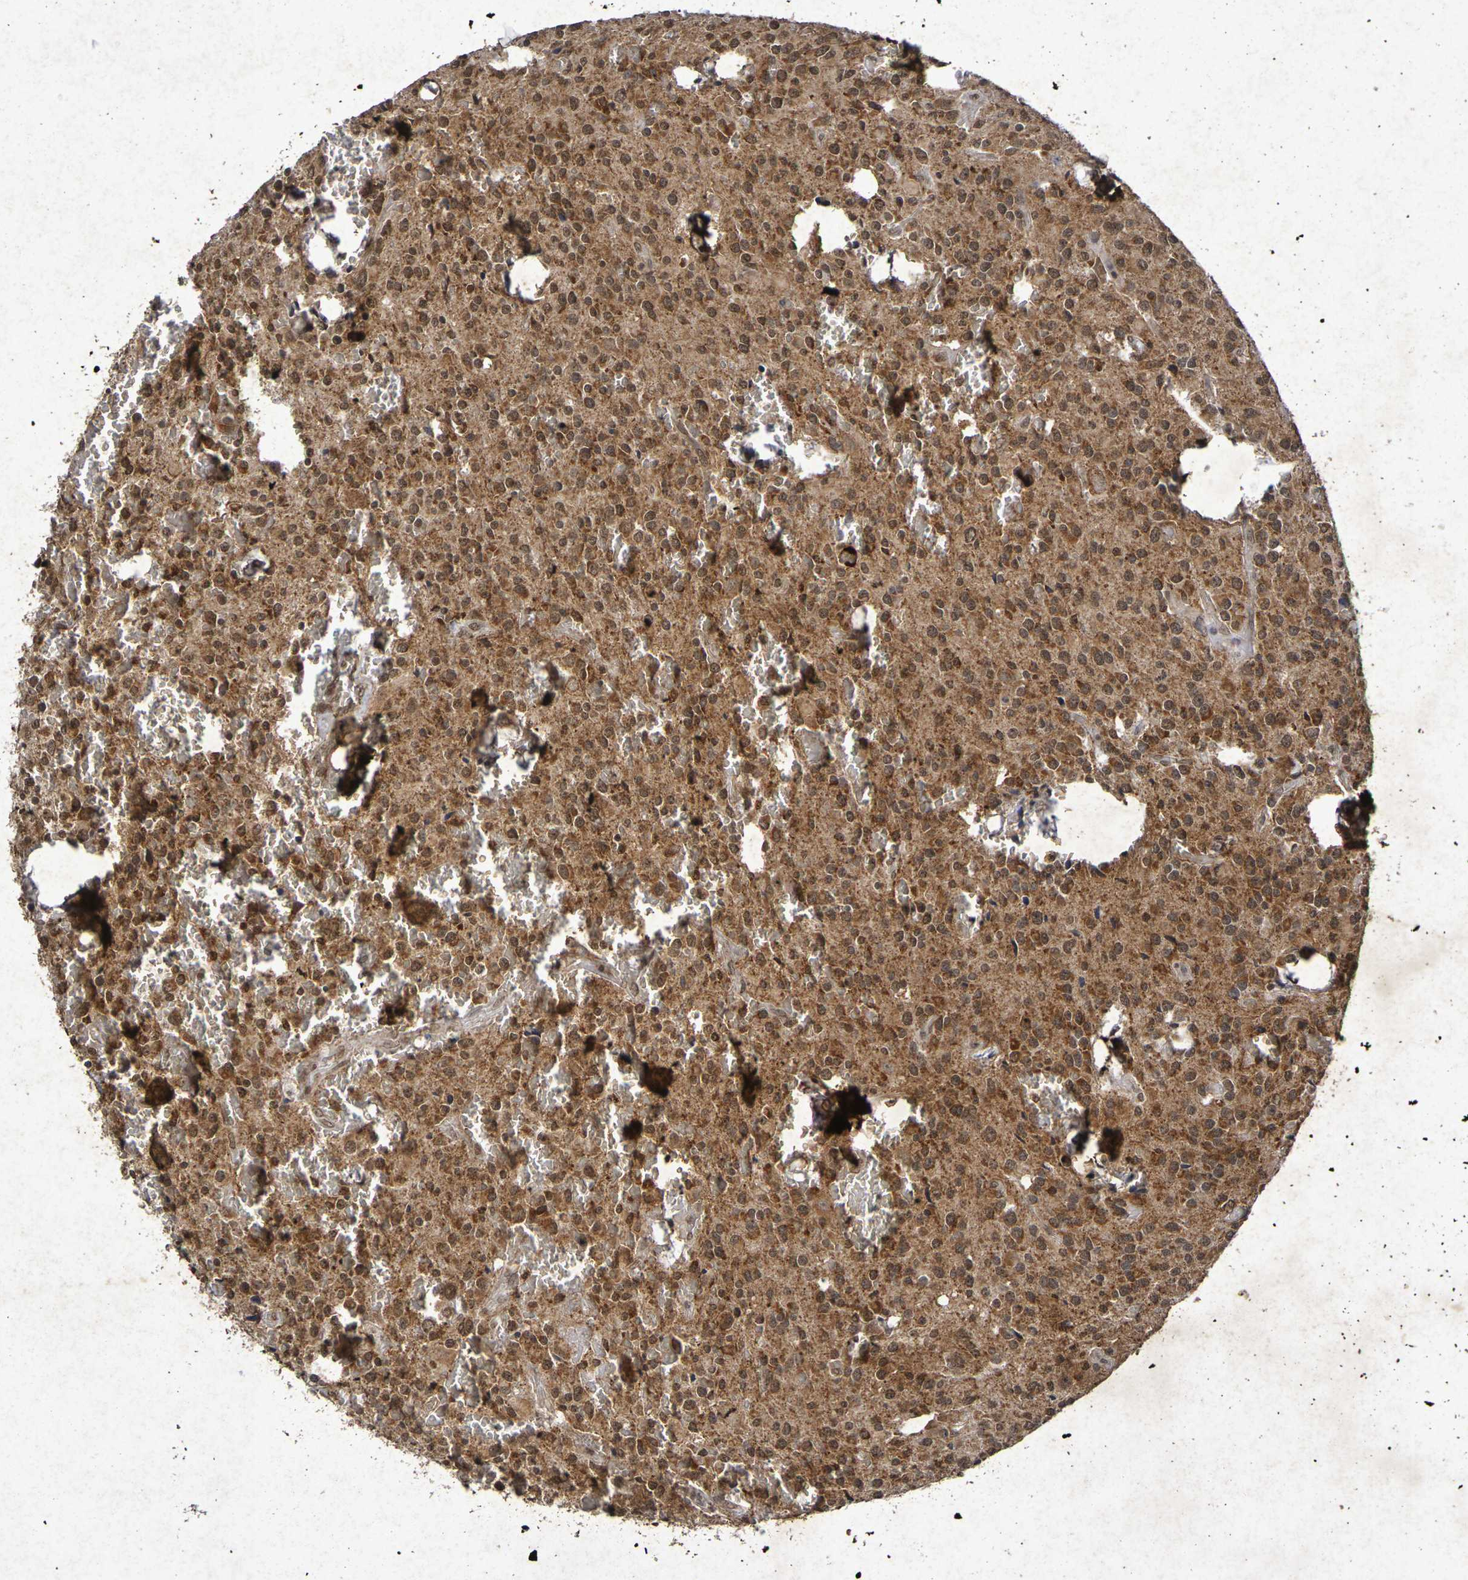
{"staining": {"intensity": "strong", "quantity": ">75%", "location": "cytoplasmic/membranous,nuclear"}, "tissue": "glioma", "cell_type": "Tumor cells", "image_type": "cancer", "snomed": [{"axis": "morphology", "description": "Glioma, malignant, Low grade"}, {"axis": "topography", "description": "Brain"}], "caption": "Malignant glioma (low-grade) stained for a protein (brown) demonstrates strong cytoplasmic/membranous and nuclear positive positivity in approximately >75% of tumor cells.", "gene": "GUCY1A2", "patient": {"sex": "male", "age": 58}}